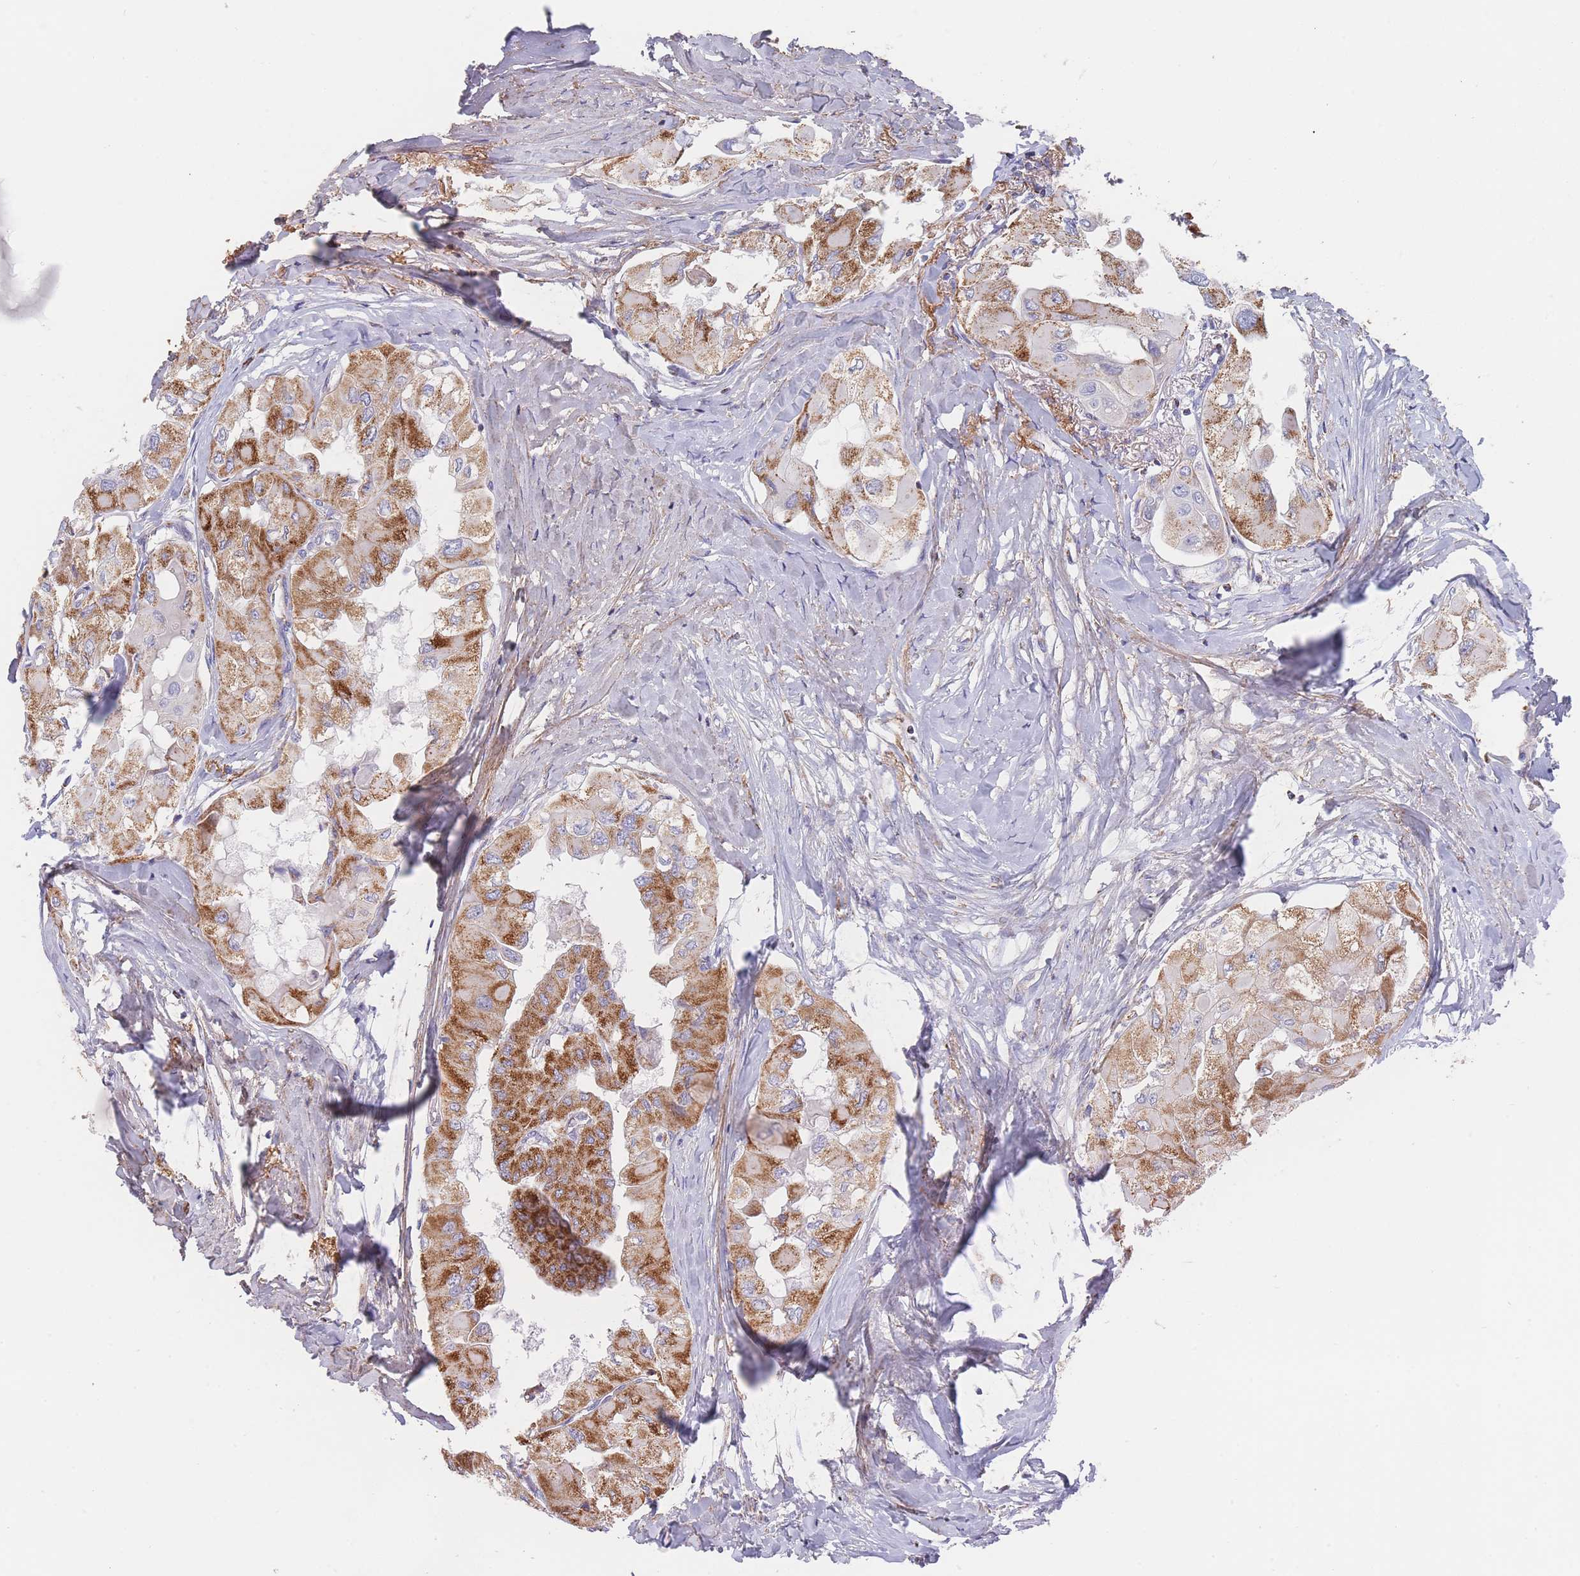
{"staining": {"intensity": "moderate", "quantity": ">75%", "location": "cytoplasmic/membranous"}, "tissue": "thyroid cancer", "cell_type": "Tumor cells", "image_type": "cancer", "snomed": [{"axis": "morphology", "description": "Normal tissue, NOS"}, {"axis": "morphology", "description": "Papillary adenocarcinoma, NOS"}, {"axis": "topography", "description": "Thyroid gland"}], "caption": "Thyroid cancer (papillary adenocarcinoma) stained with DAB (3,3'-diaminobenzidine) immunohistochemistry (IHC) displays medium levels of moderate cytoplasmic/membranous positivity in approximately >75% of tumor cells. (Stains: DAB in brown, nuclei in blue, Microscopy: brightfield microscopy at high magnification).", "gene": "IKZF4", "patient": {"sex": "female", "age": 59}}